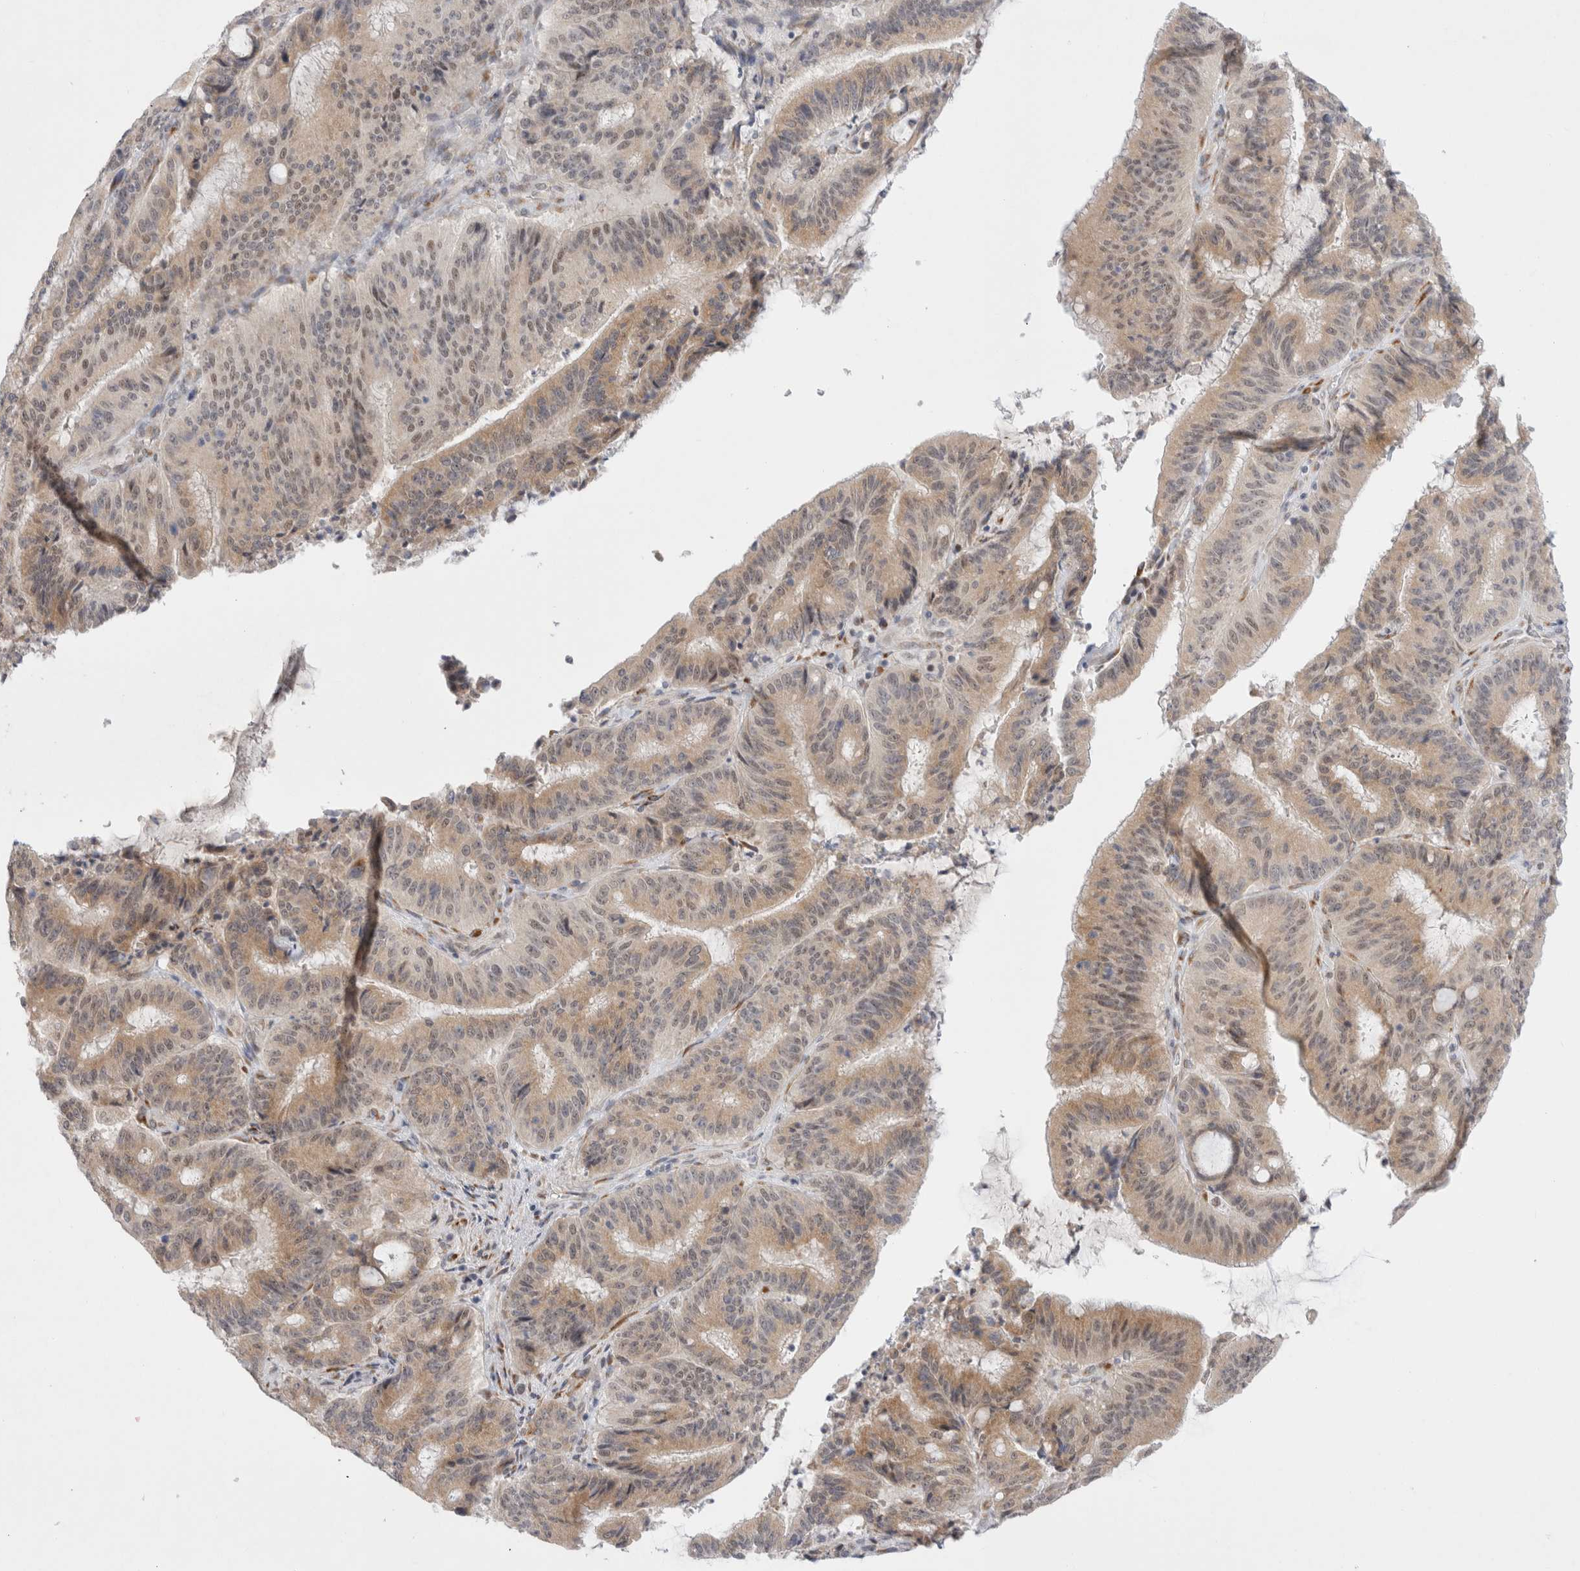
{"staining": {"intensity": "weak", "quantity": ">75%", "location": "cytoplasmic/membranous,nuclear"}, "tissue": "liver cancer", "cell_type": "Tumor cells", "image_type": "cancer", "snomed": [{"axis": "morphology", "description": "Normal tissue, NOS"}, {"axis": "morphology", "description": "Cholangiocarcinoma"}, {"axis": "topography", "description": "Liver"}, {"axis": "topography", "description": "Peripheral nerve tissue"}], "caption": "Immunohistochemical staining of liver cholangiocarcinoma reveals low levels of weak cytoplasmic/membranous and nuclear protein positivity in approximately >75% of tumor cells.", "gene": "TRMT1L", "patient": {"sex": "female", "age": 73}}